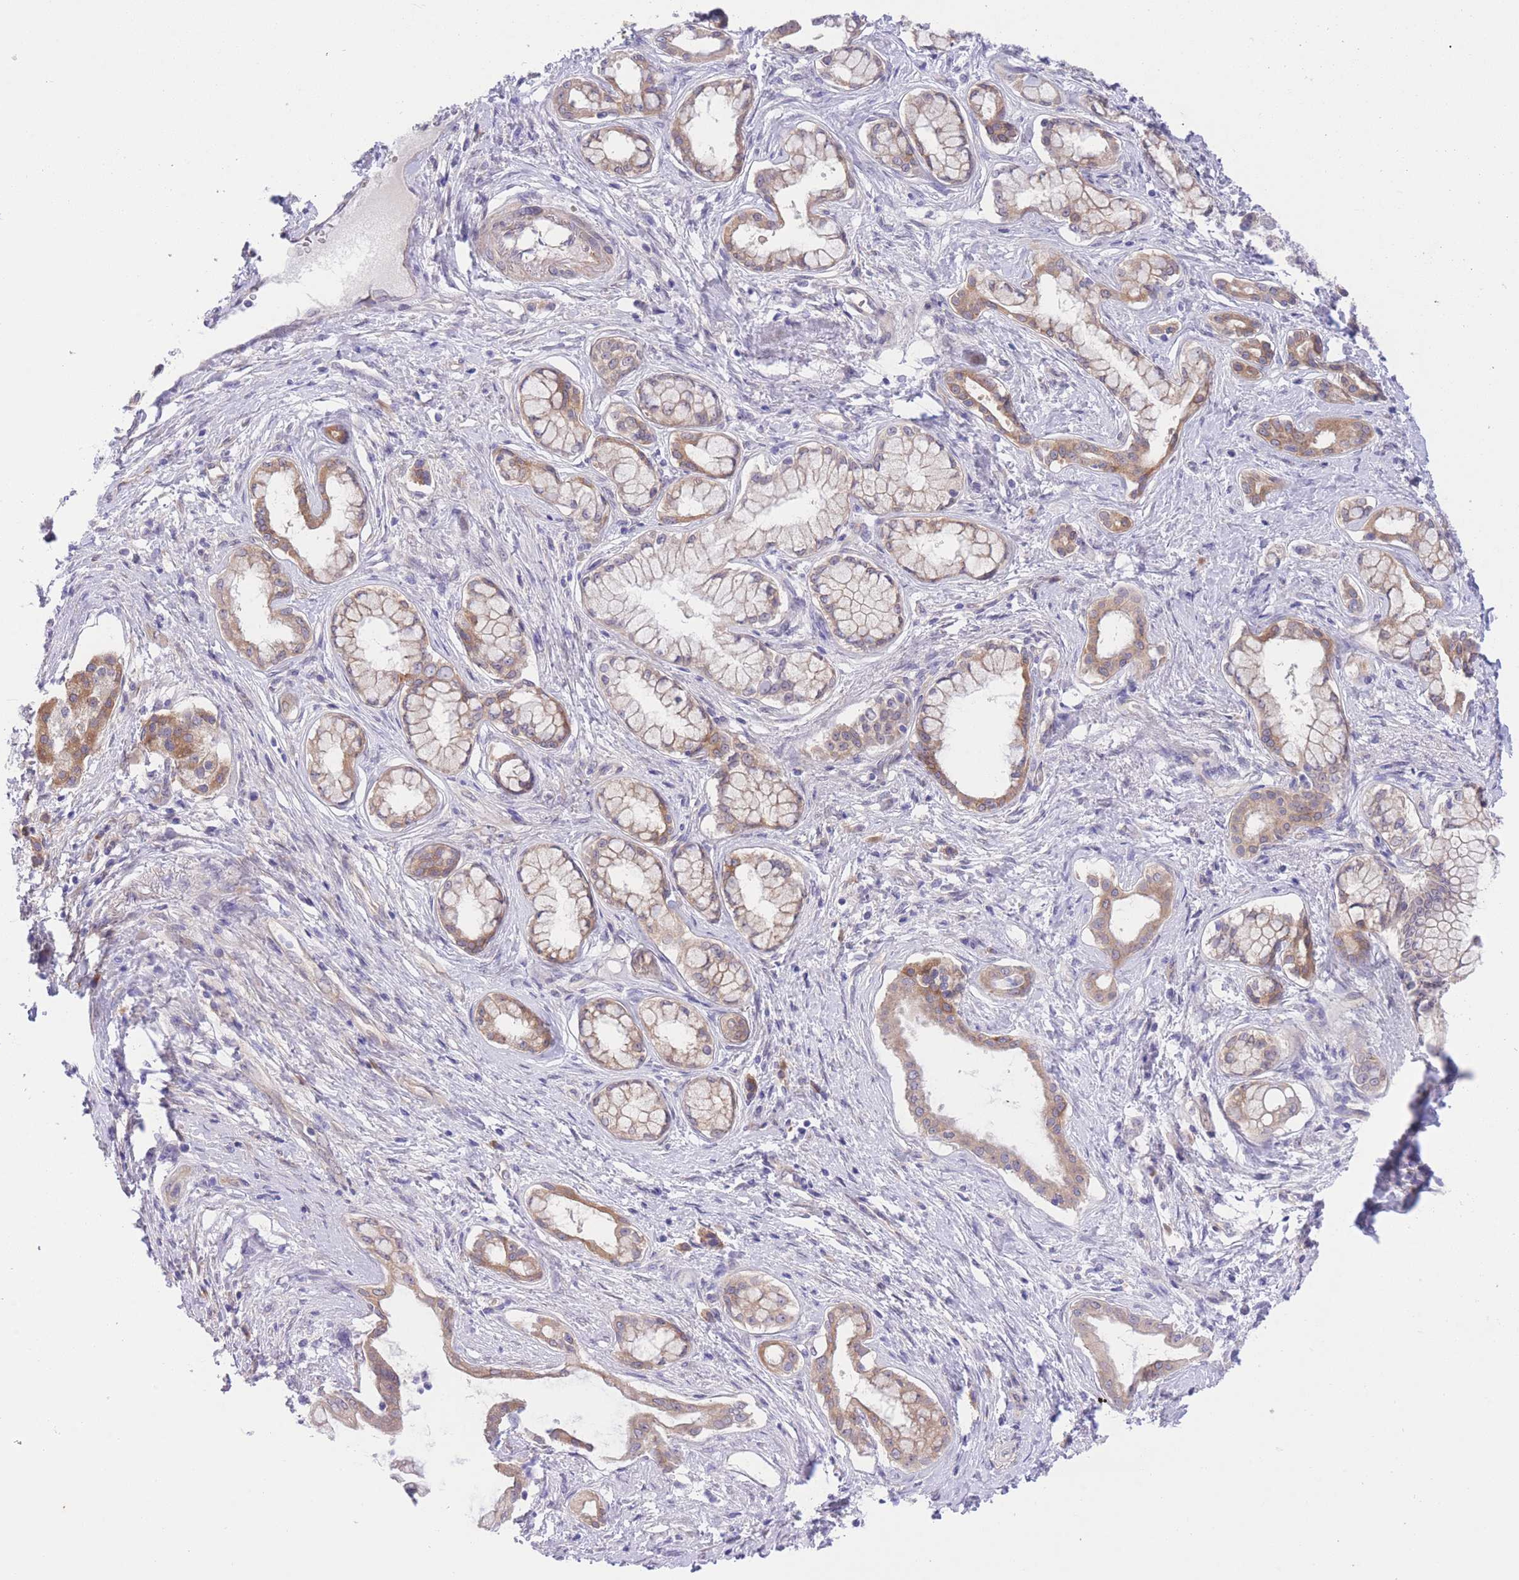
{"staining": {"intensity": "moderate", "quantity": "25%-75%", "location": "cytoplasmic/membranous"}, "tissue": "pancreatic cancer", "cell_type": "Tumor cells", "image_type": "cancer", "snomed": [{"axis": "morphology", "description": "Adenocarcinoma, NOS"}, {"axis": "topography", "description": "Pancreas"}], "caption": "DAB (3,3'-diaminobenzidine) immunohistochemical staining of human pancreatic cancer displays moderate cytoplasmic/membranous protein expression in about 25%-75% of tumor cells.", "gene": "WWOX", "patient": {"sex": "male", "age": 70}}